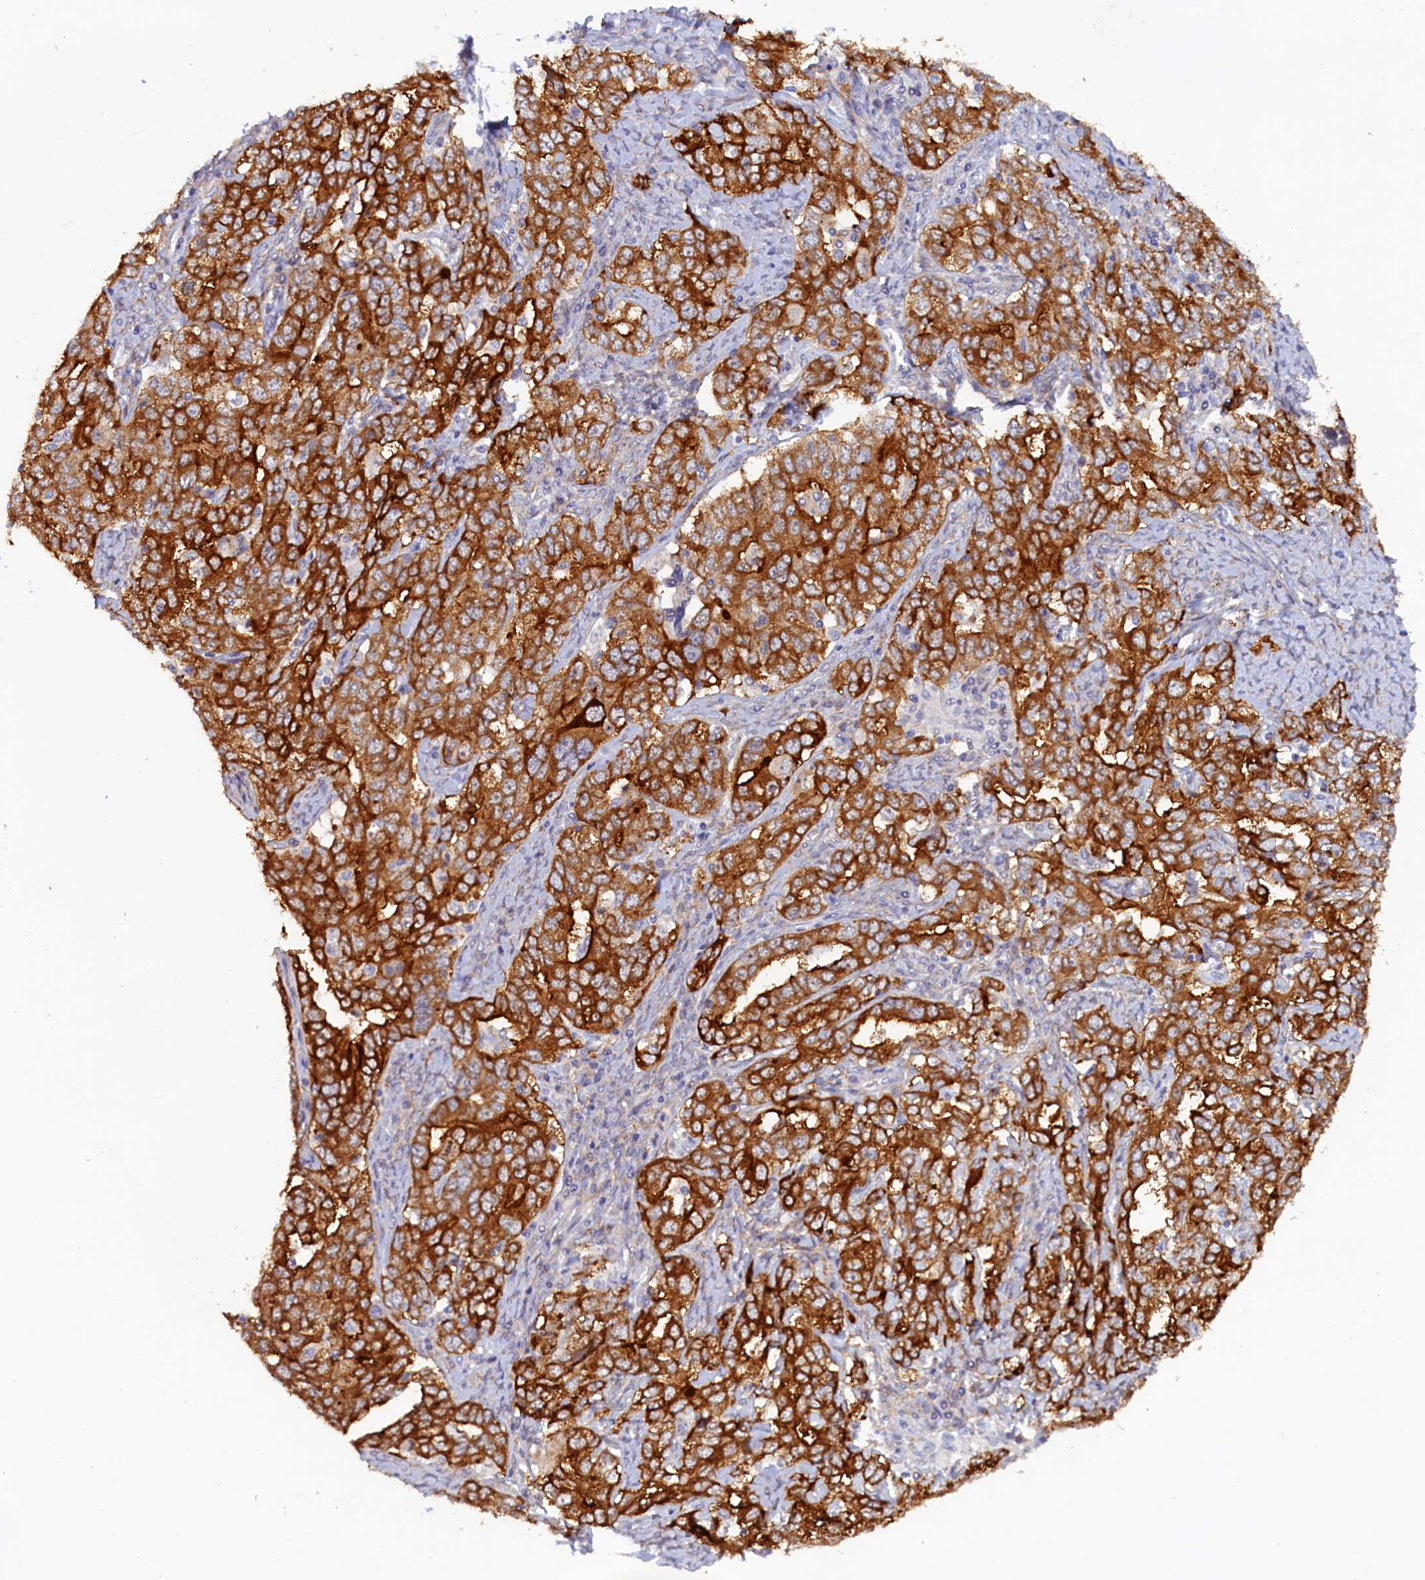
{"staining": {"intensity": "strong", "quantity": ">75%", "location": "cytoplasmic/membranous"}, "tissue": "ovarian cancer", "cell_type": "Tumor cells", "image_type": "cancer", "snomed": [{"axis": "morphology", "description": "Carcinoma, endometroid"}, {"axis": "topography", "description": "Ovary"}], "caption": "An image of human ovarian cancer (endometroid carcinoma) stained for a protein shows strong cytoplasmic/membranous brown staining in tumor cells.", "gene": "PACSIN3", "patient": {"sex": "female", "age": 62}}